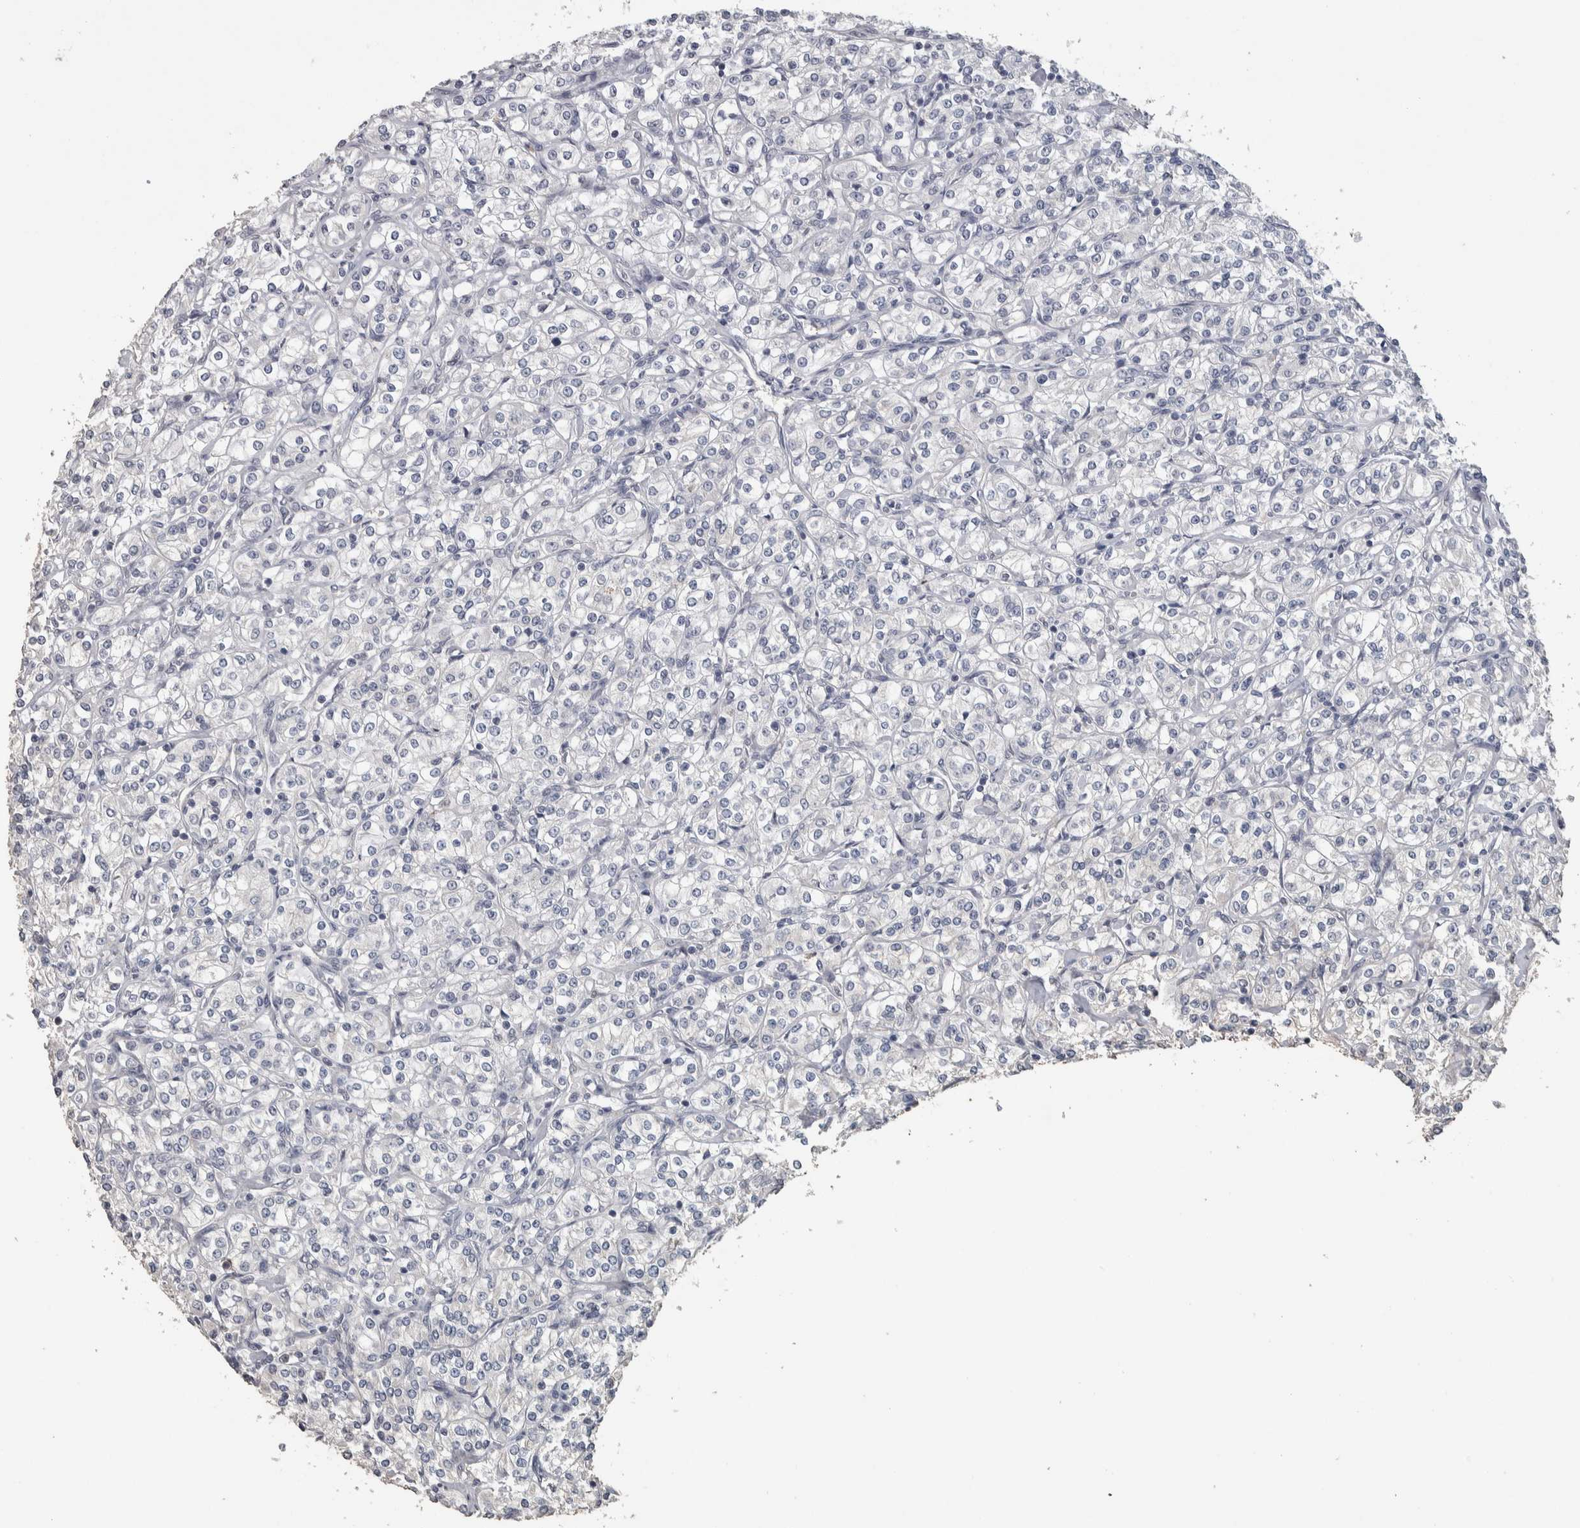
{"staining": {"intensity": "negative", "quantity": "none", "location": "none"}, "tissue": "renal cancer", "cell_type": "Tumor cells", "image_type": "cancer", "snomed": [{"axis": "morphology", "description": "Adenocarcinoma, NOS"}, {"axis": "topography", "description": "Kidney"}], "caption": "Immunohistochemical staining of renal adenocarcinoma demonstrates no significant positivity in tumor cells.", "gene": "NECAB1", "patient": {"sex": "male", "age": 77}}